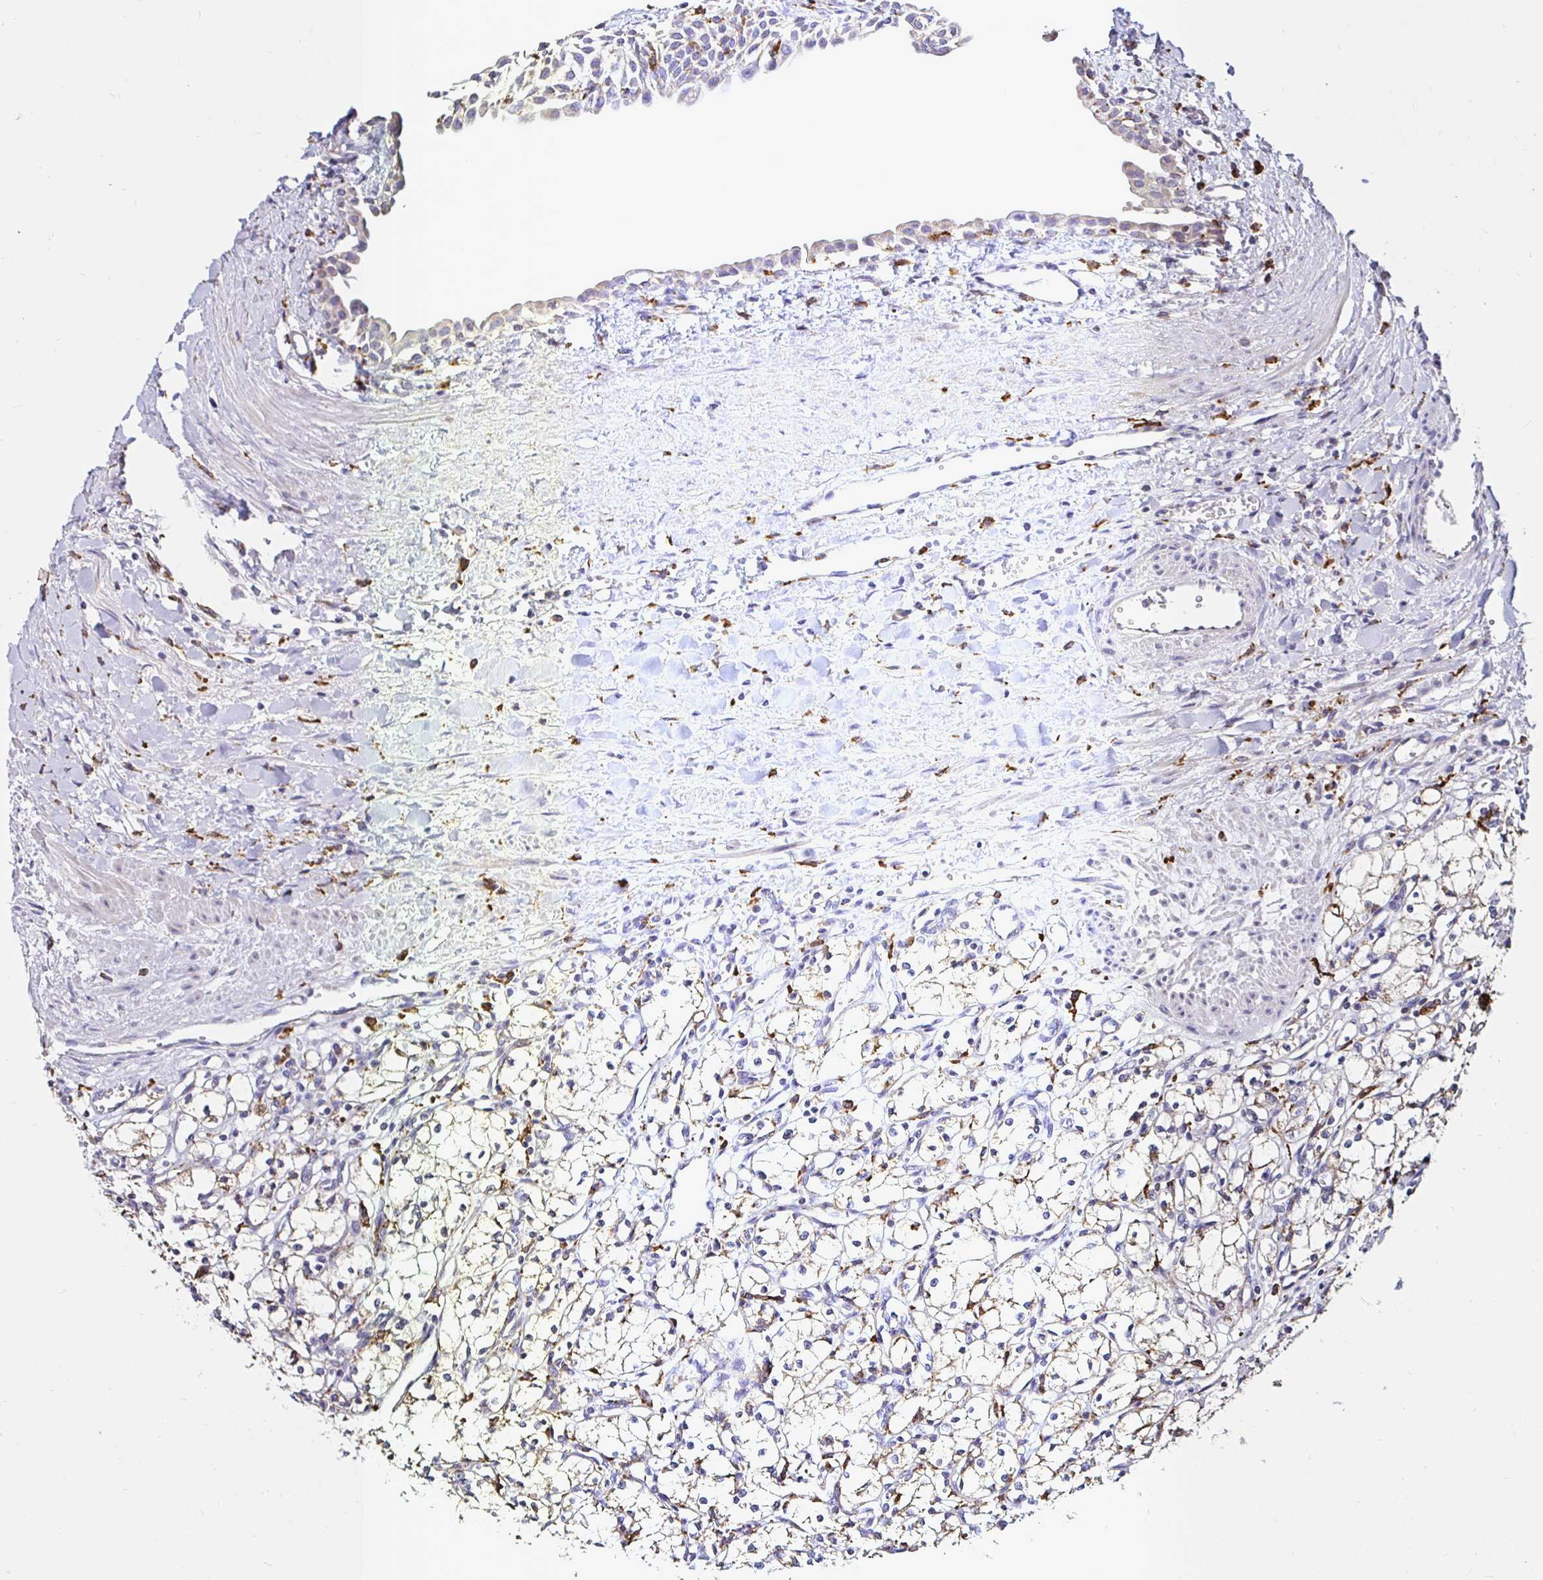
{"staining": {"intensity": "moderate", "quantity": "<25%", "location": "cytoplasmic/membranous"}, "tissue": "renal cancer", "cell_type": "Tumor cells", "image_type": "cancer", "snomed": [{"axis": "morphology", "description": "Adenocarcinoma, NOS"}, {"axis": "topography", "description": "Kidney"}], "caption": "High-power microscopy captured an immunohistochemistry (IHC) image of adenocarcinoma (renal), revealing moderate cytoplasmic/membranous positivity in approximately <25% of tumor cells.", "gene": "MSR1", "patient": {"sex": "male", "age": 59}}